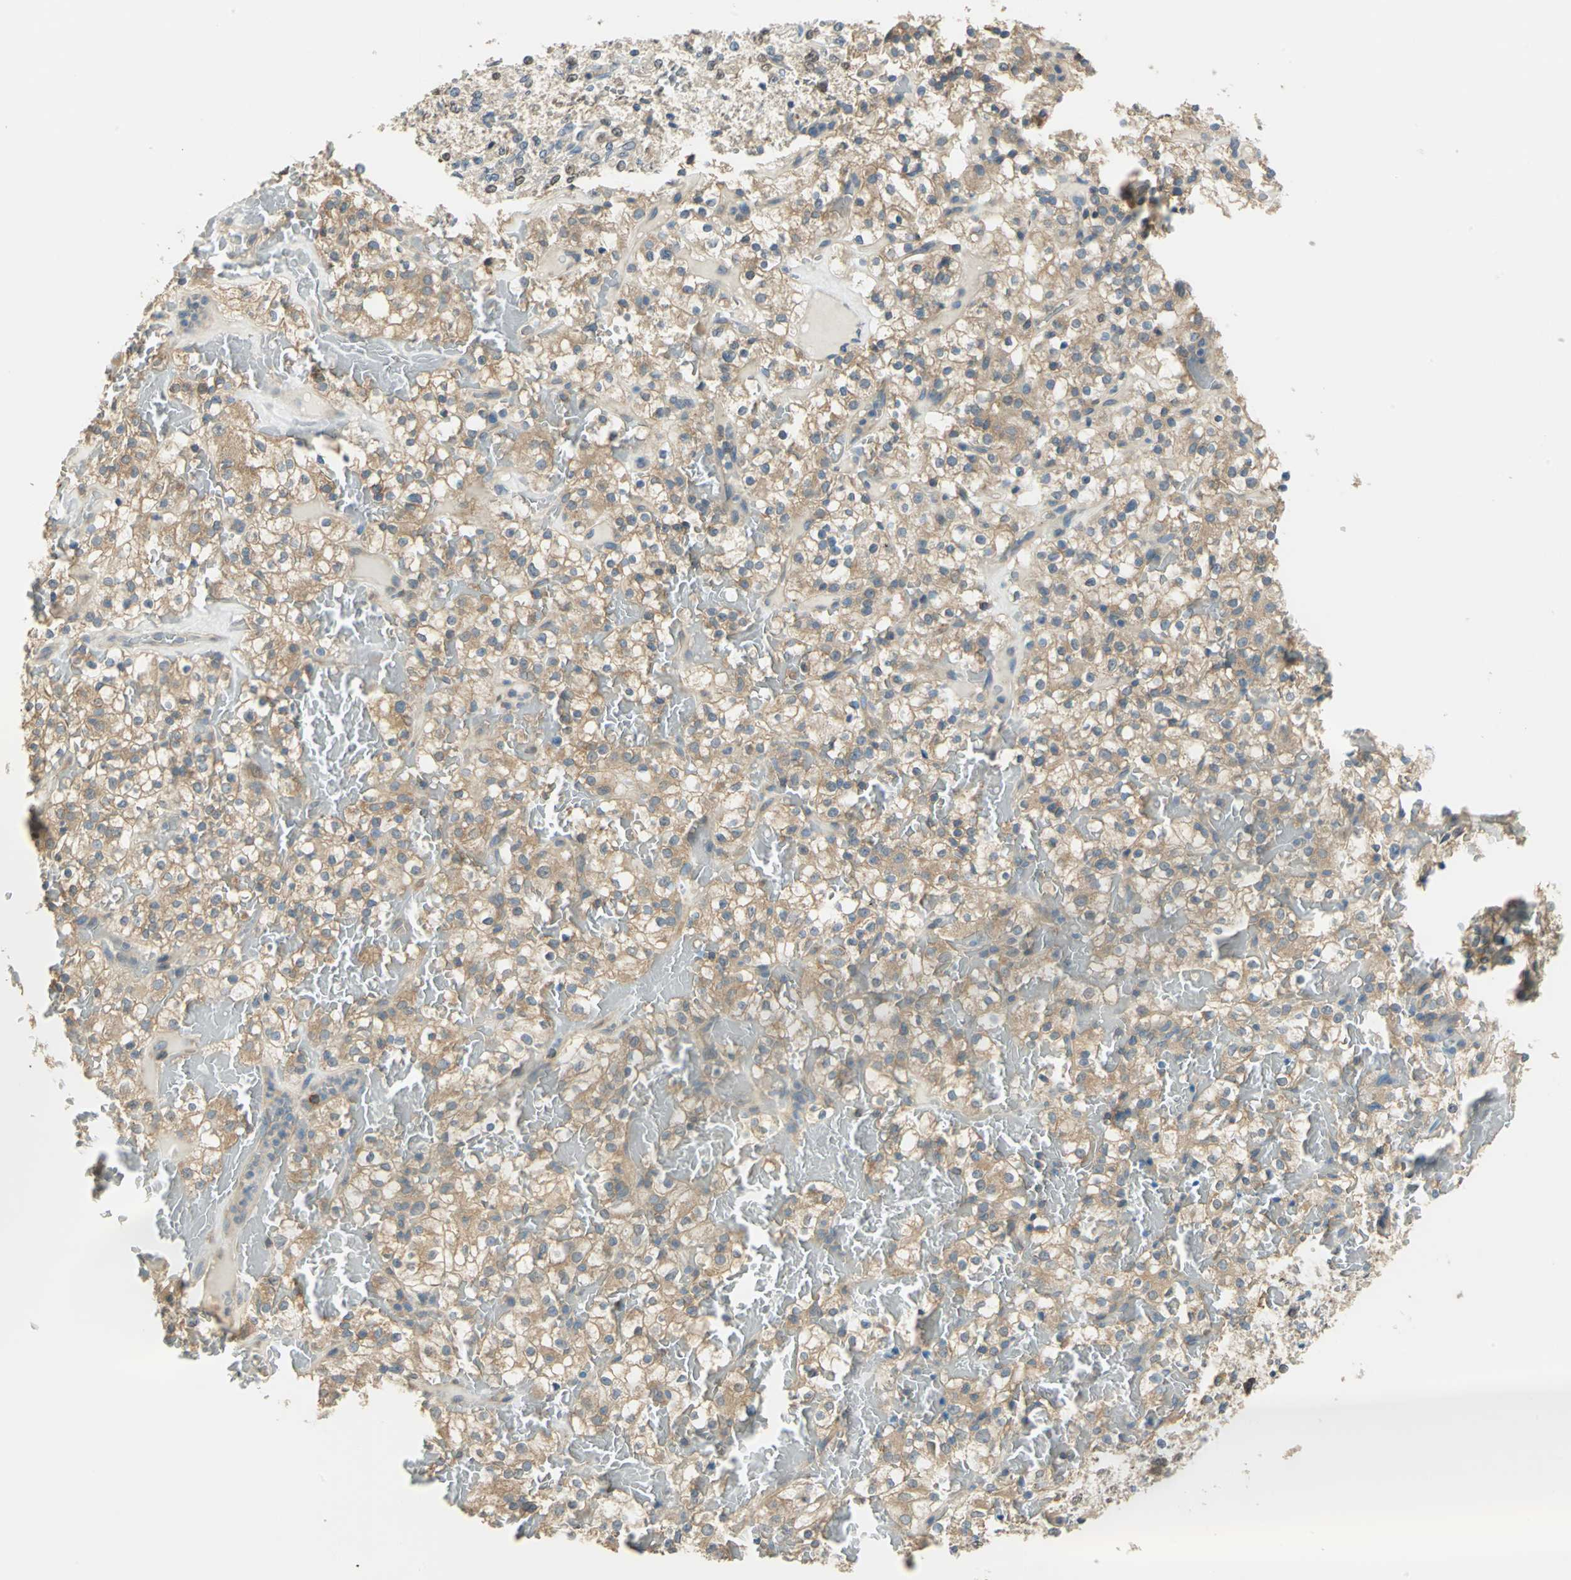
{"staining": {"intensity": "moderate", "quantity": ">75%", "location": "cytoplasmic/membranous"}, "tissue": "renal cancer", "cell_type": "Tumor cells", "image_type": "cancer", "snomed": [{"axis": "morphology", "description": "Normal tissue, NOS"}, {"axis": "morphology", "description": "Adenocarcinoma, NOS"}, {"axis": "topography", "description": "Kidney"}], "caption": "This histopathology image exhibits immunohistochemistry staining of human renal cancer, with medium moderate cytoplasmic/membranous expression in approximately >75% of tumor cells.", "gene": "SHC2", "patient": {"sex": "female", "age": 72}}